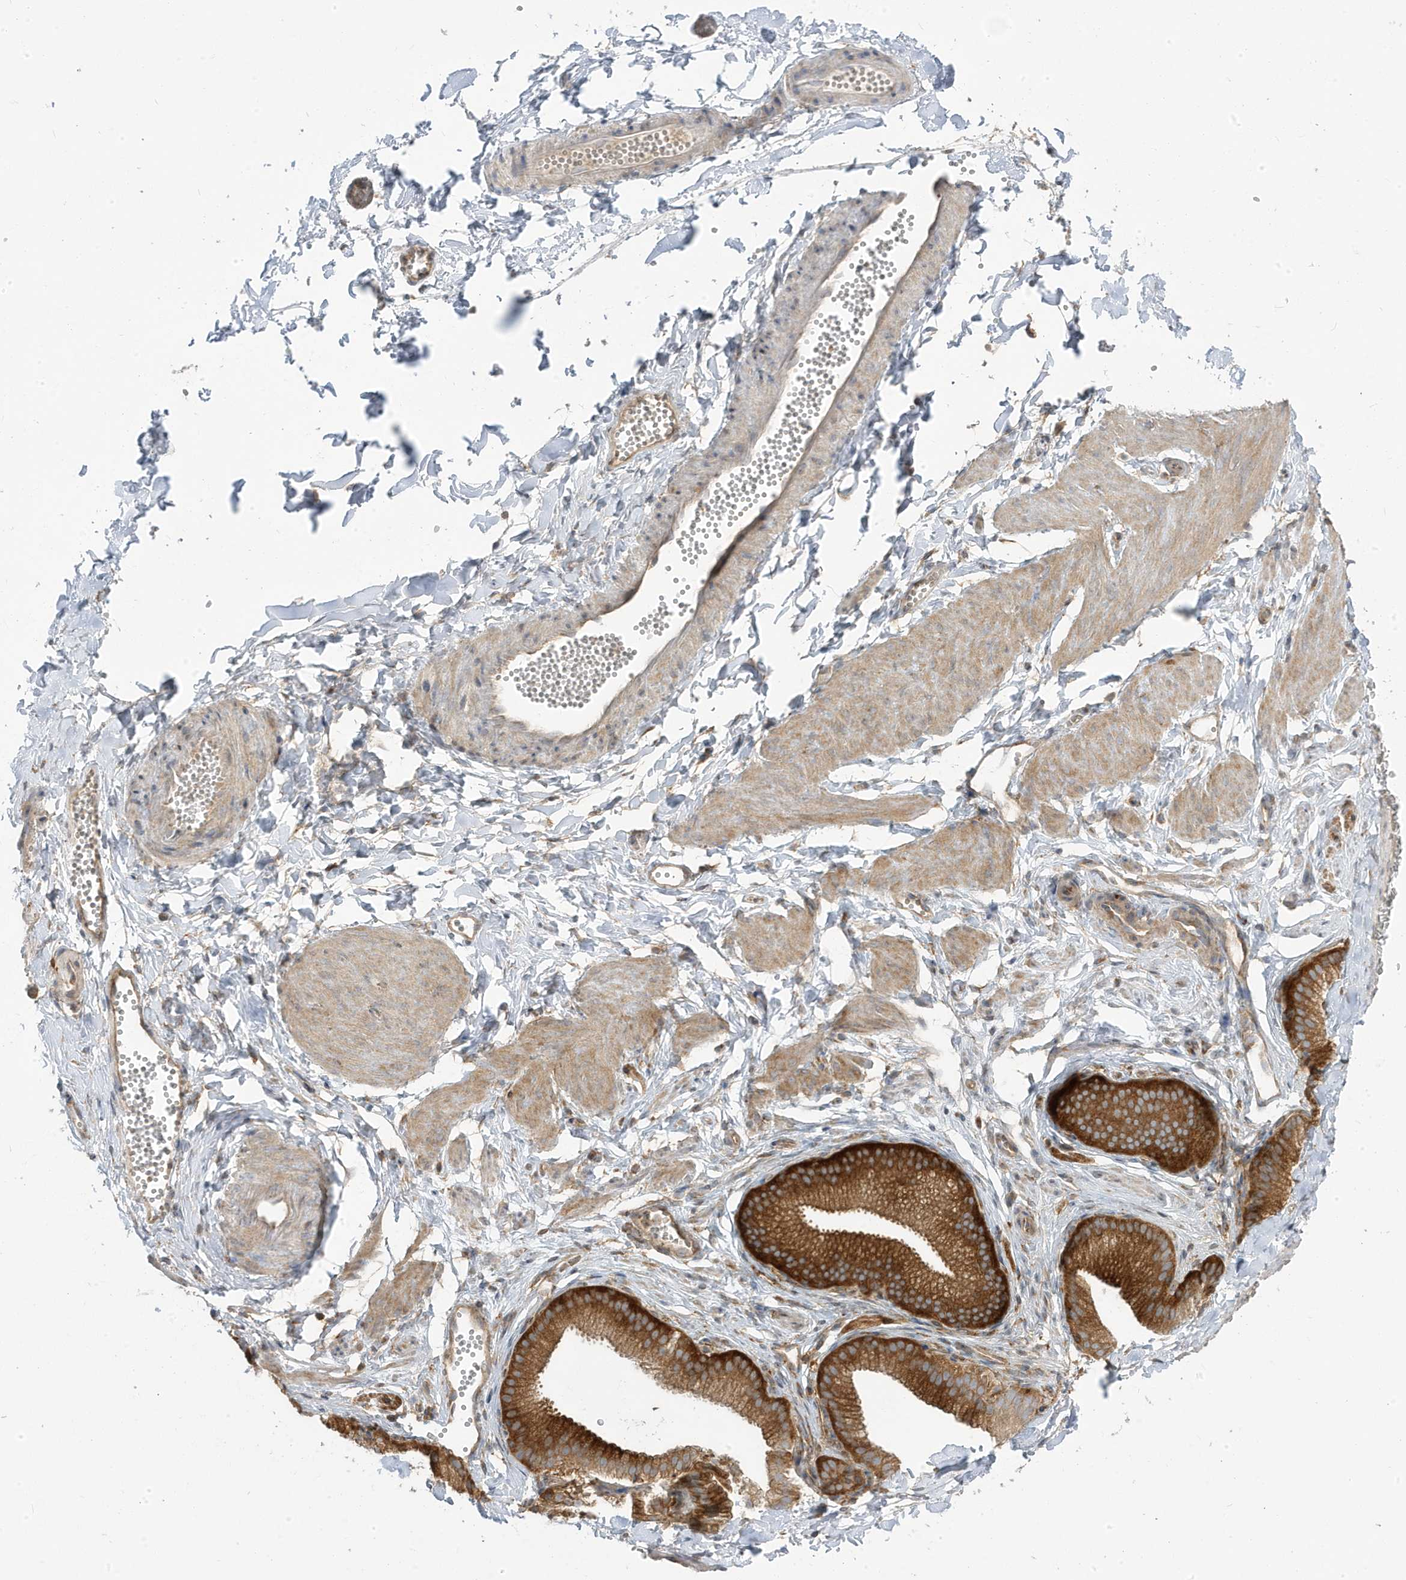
{"staining": {"intensity": "weak", "quantity": "25%-75%", "location": "cytoplasmic/membranous"}, "tissue": "adipose tissue", "cell_type": "Adipocytes", "image_type": "normal", "snomed": [{"axis": "morphology", "description": "Normal tissue, NOS"}, {"axis": "topography", "description": "Gallbladder"}, {"axis": "topography", "description": "Peripheral nerve tissue"}], "caption": "Immunohistochemical staining of benign adipose tissue exhibits 25%-75% levels of weak cytoplasmic/membranous protein positivity in about 25%-75% of adipocytes.", "gene": "STAM", "patient": {"sex": "male", "age": 38}}